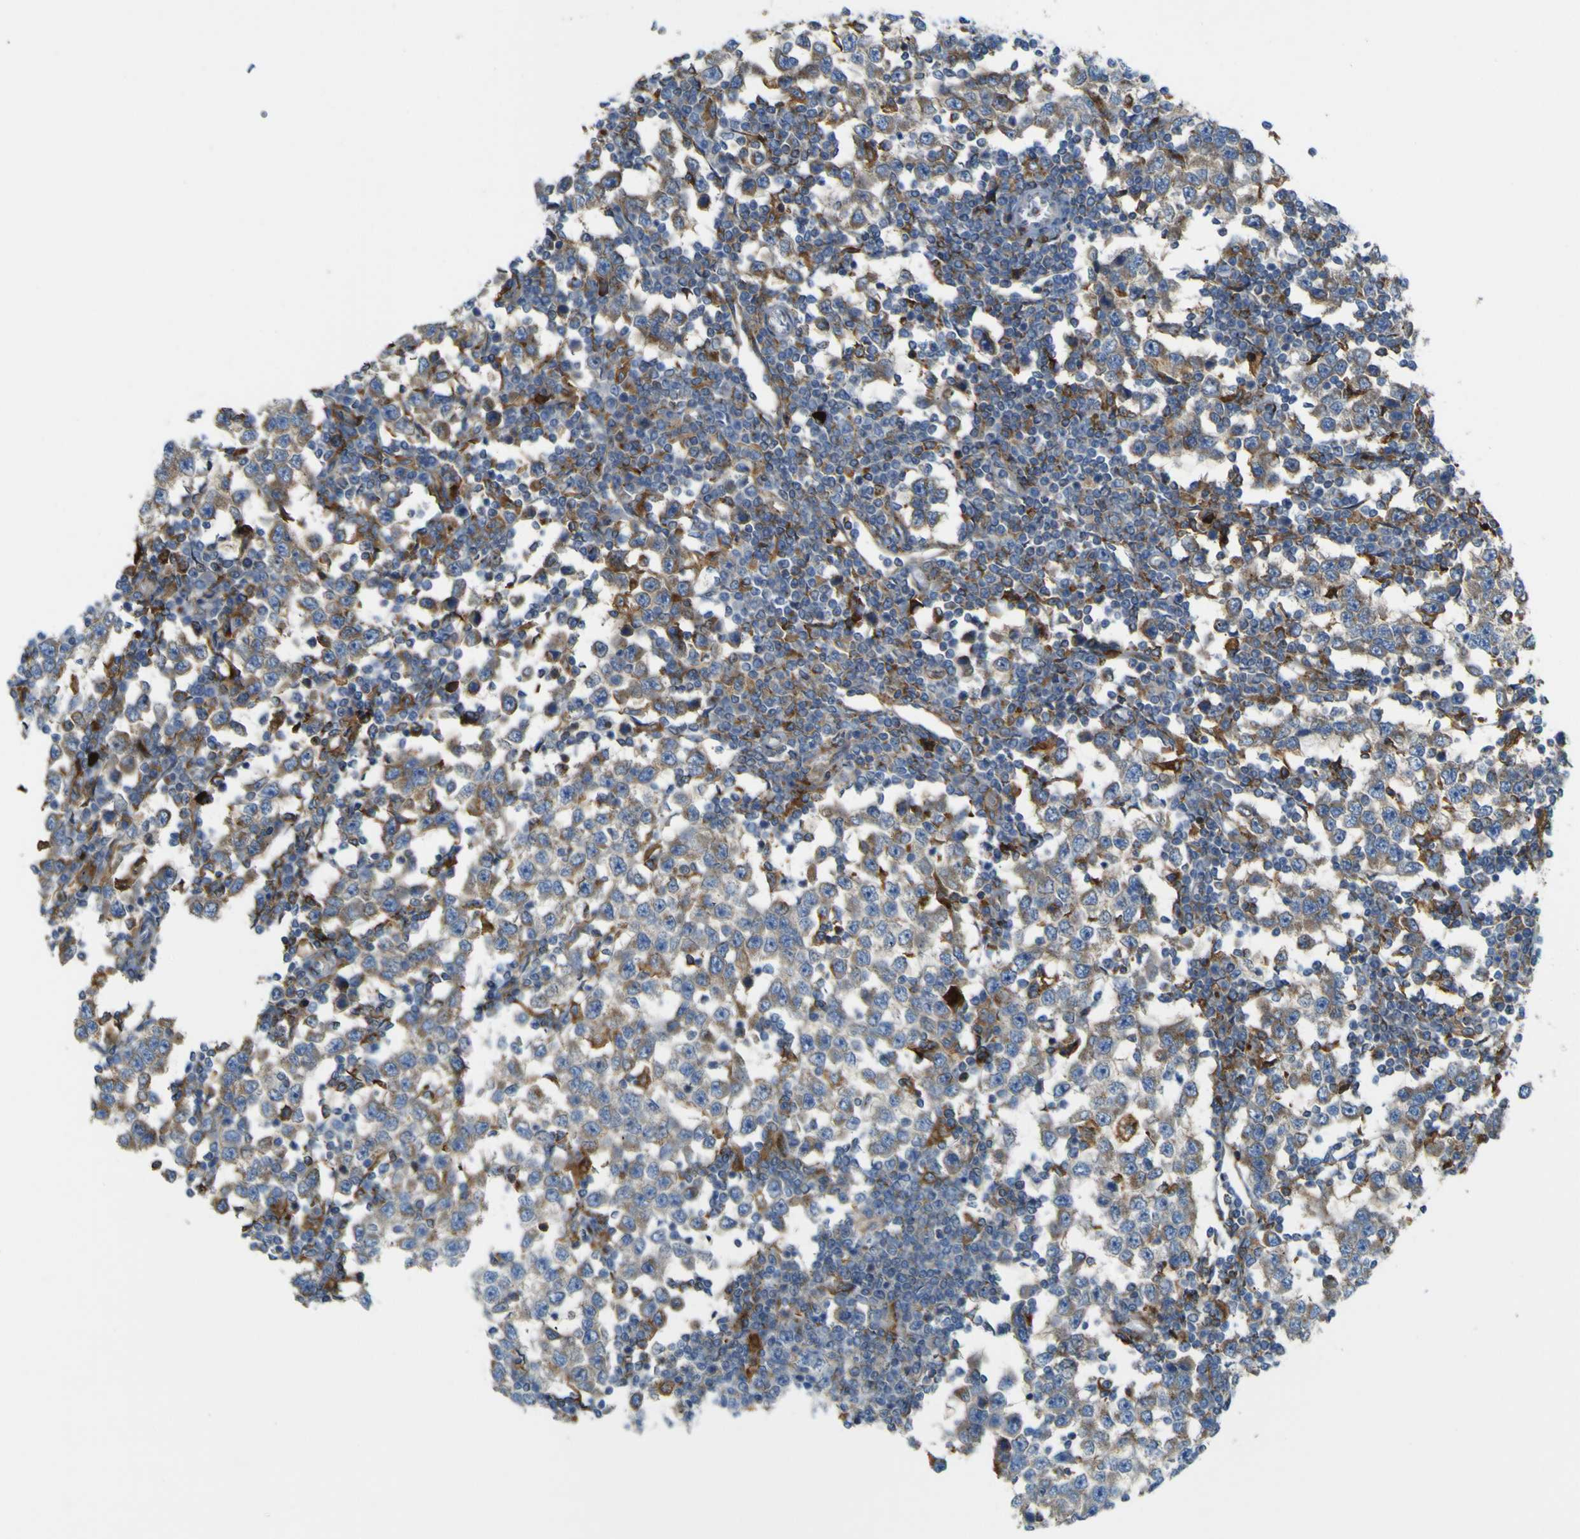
{"staining": {"intensity": "moderate", "quantity": "25%-75%", "location": "cytoplasmic/membranous"}, "tissue": "testis cancer", "cell_type": "Tumor cells", "image_type": "cancer", "snomed": [{"axis": "morphology", "description": "Seminoma, NOS"}, {"axis": "topography", "description": "Testis"}], "caption": "This is an image of immunohistochemistry staining of testis cancer (seminoma), which shows moderate positivity in the cytoplasmic/membranous of tumor cells.", "gene": "IGF2R", "patient": {"sex": "male", "age": 65}}